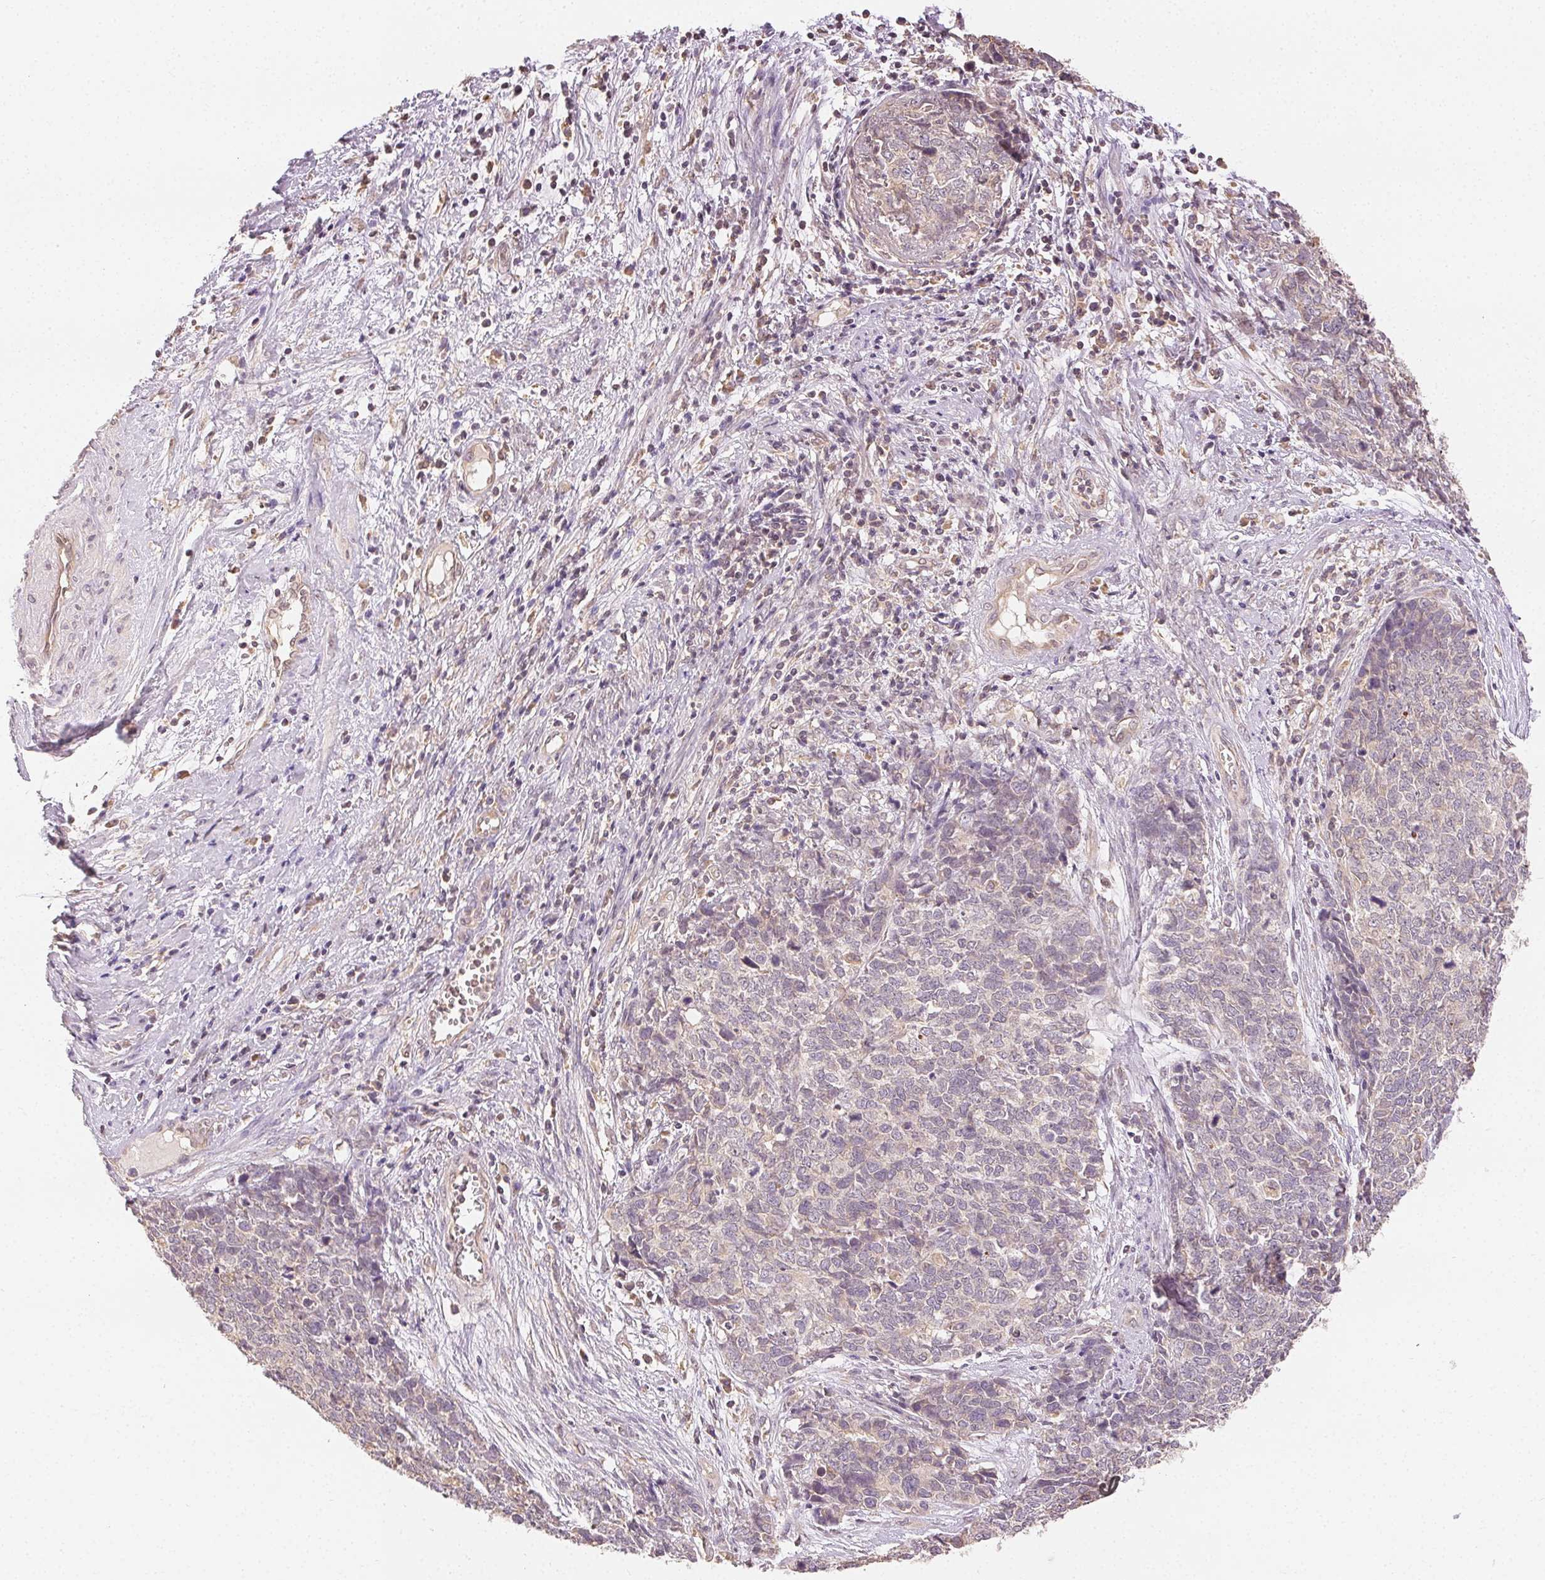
{"staining": {"intensity": "negative", "quantity": "none", "location": "none"}, "tissue": "cervical cancer", "cell_type": "Tumor cells", "image_type": "cancer", "snomed": [{"axis": "morphology", "description": "Adenocarcinoma, NOS"}, {"axis": "topography", "description": "Cervix"}], "caption": "A histopathology image of cervical cancer stained for a protein demonstrates no brown staining in tumor cells.", "gene": "SEZ6L2", "patient": {"sex": "female", "age": 63}}